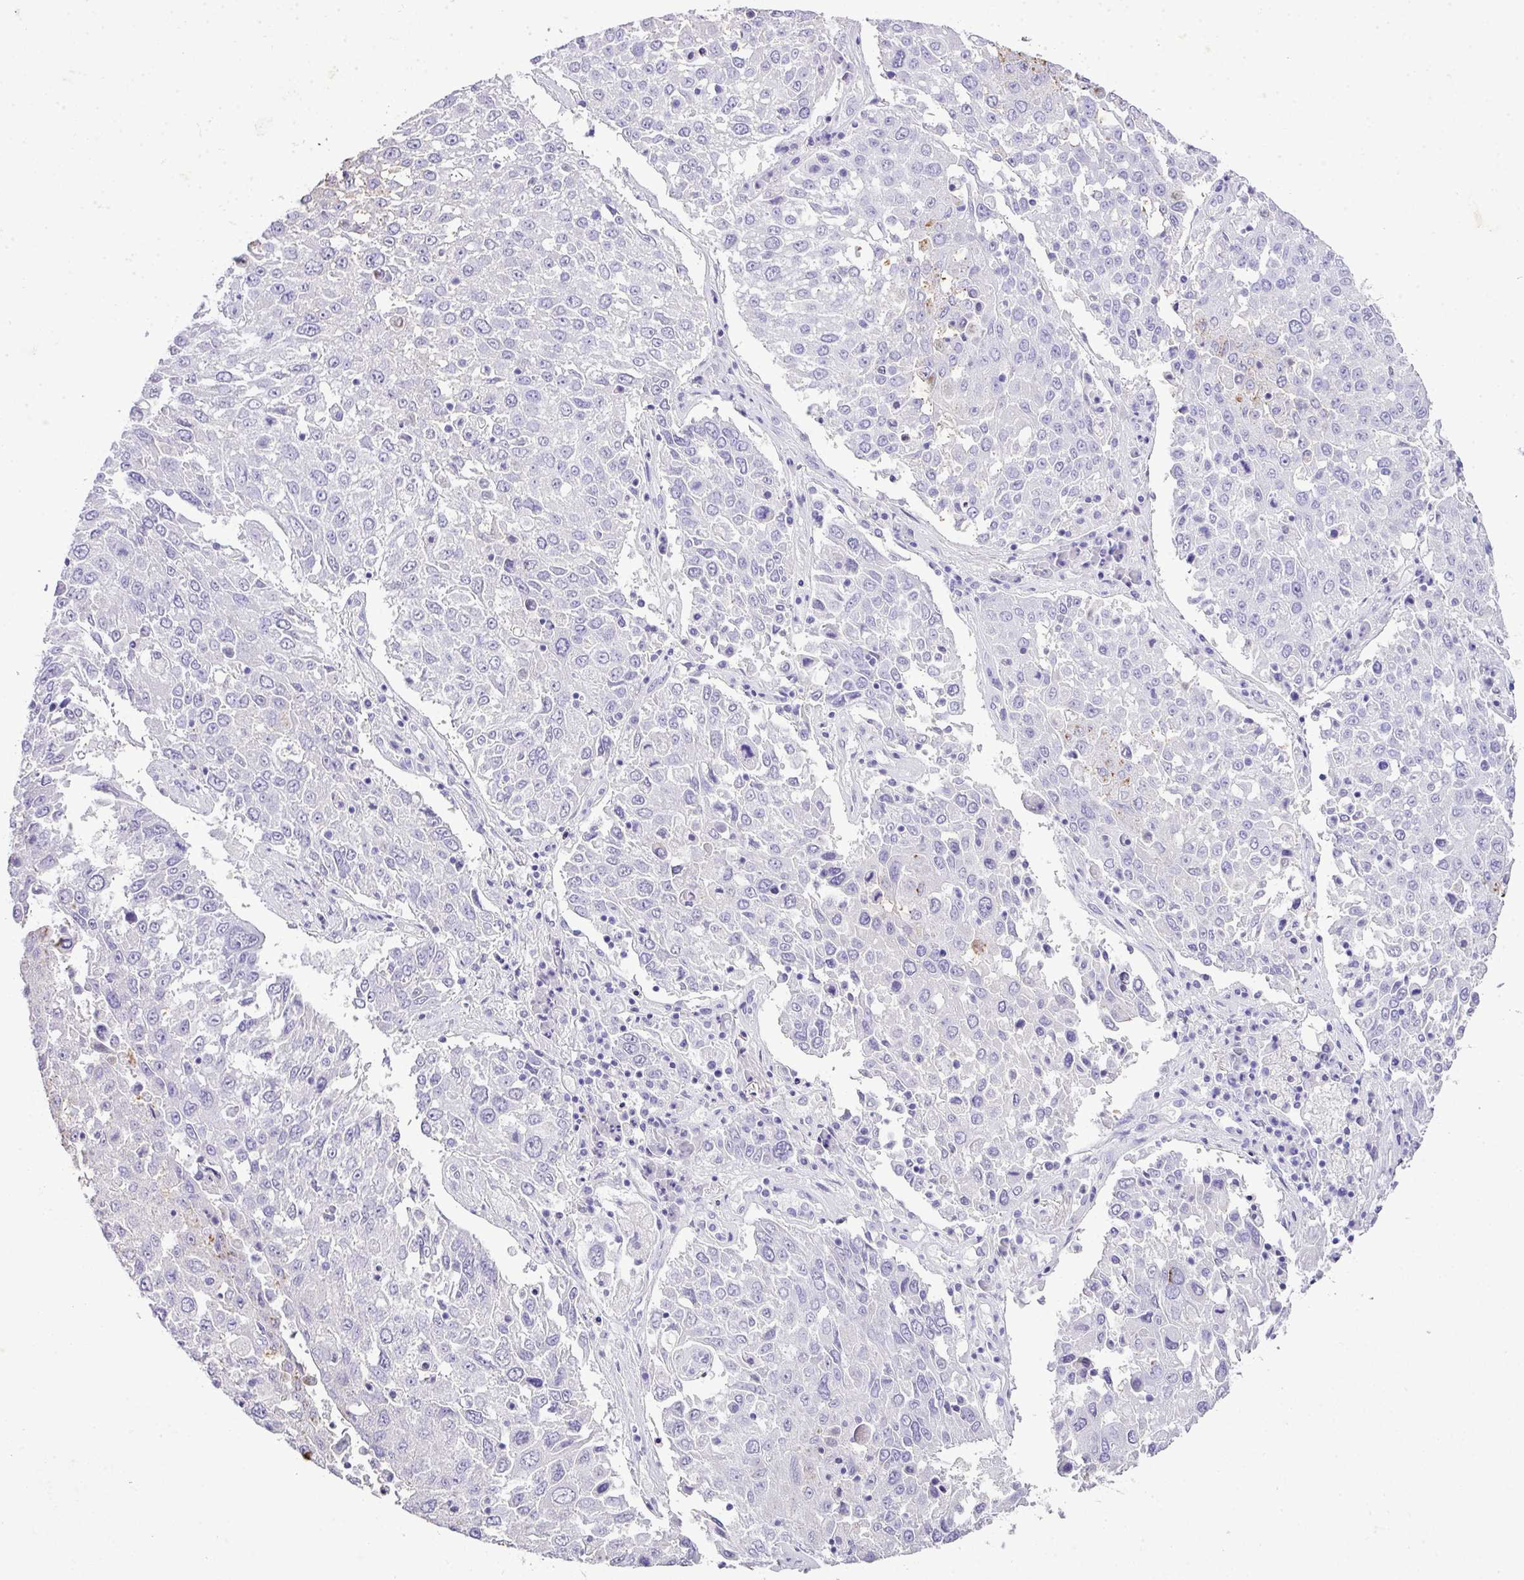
{"staining": {"intensity": "negative", "quantity": "none", "location": "none"}, "tissue": "lung cancer", "cell_type": "Tumor cells", "image_type": "cancer", "snomed": [{"axis": "morphology", "description": "Squamous cell carcinoma, NOS"}, {"axis": "topography", "description": "Lung"}], "caption": "The histopathology image reveals no staining of tumor cells in lung cancer (squamous cell carcinoma).", "gene": "KCNJ11", "patient": {"sex": "male", "age": 65}}